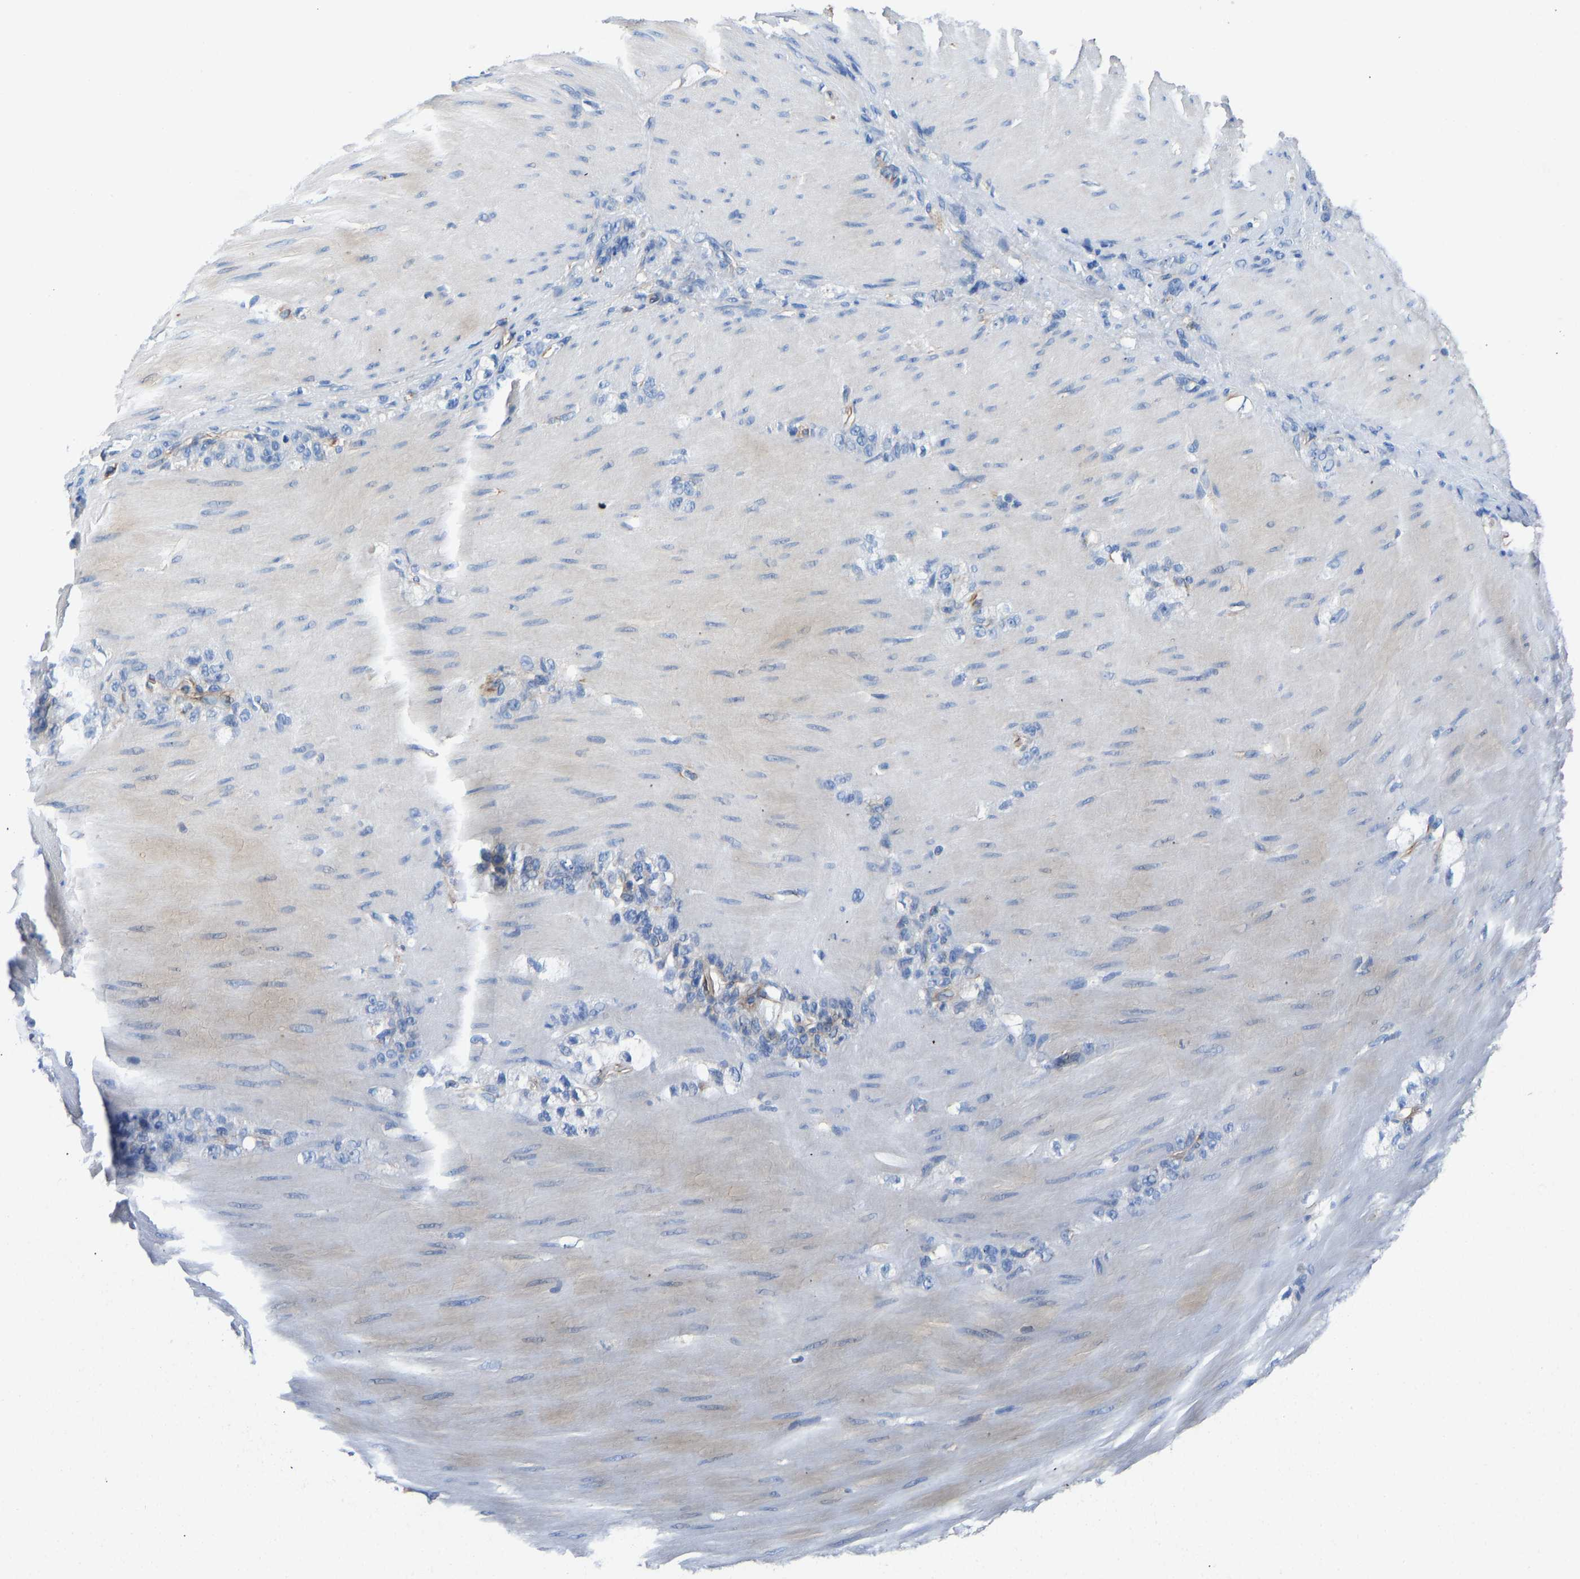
{"staining": {"intensity": "negative", "quantity": "none", "location": "none"}, "tissue": "stomach cancer", "cell_type": "Tumor cells", "image_type": "cancer", "snomed": [{"axis": "morphology", "description": "Normal tissue, NOS"}, {"axis": "morphology", "description": "Adenocarcinoma, NOS"}, {"axis": "topography", "description": "Stomach"}], "caption": "Immunohistochemistry (IHC) photomicrograph of neoplastic tissue: human stomach cancer stained with DAB demonstrates no significant protein staining in tumor cells.", "gene": "HSPG2", "patient": {"sex": "male", "age": 82}}